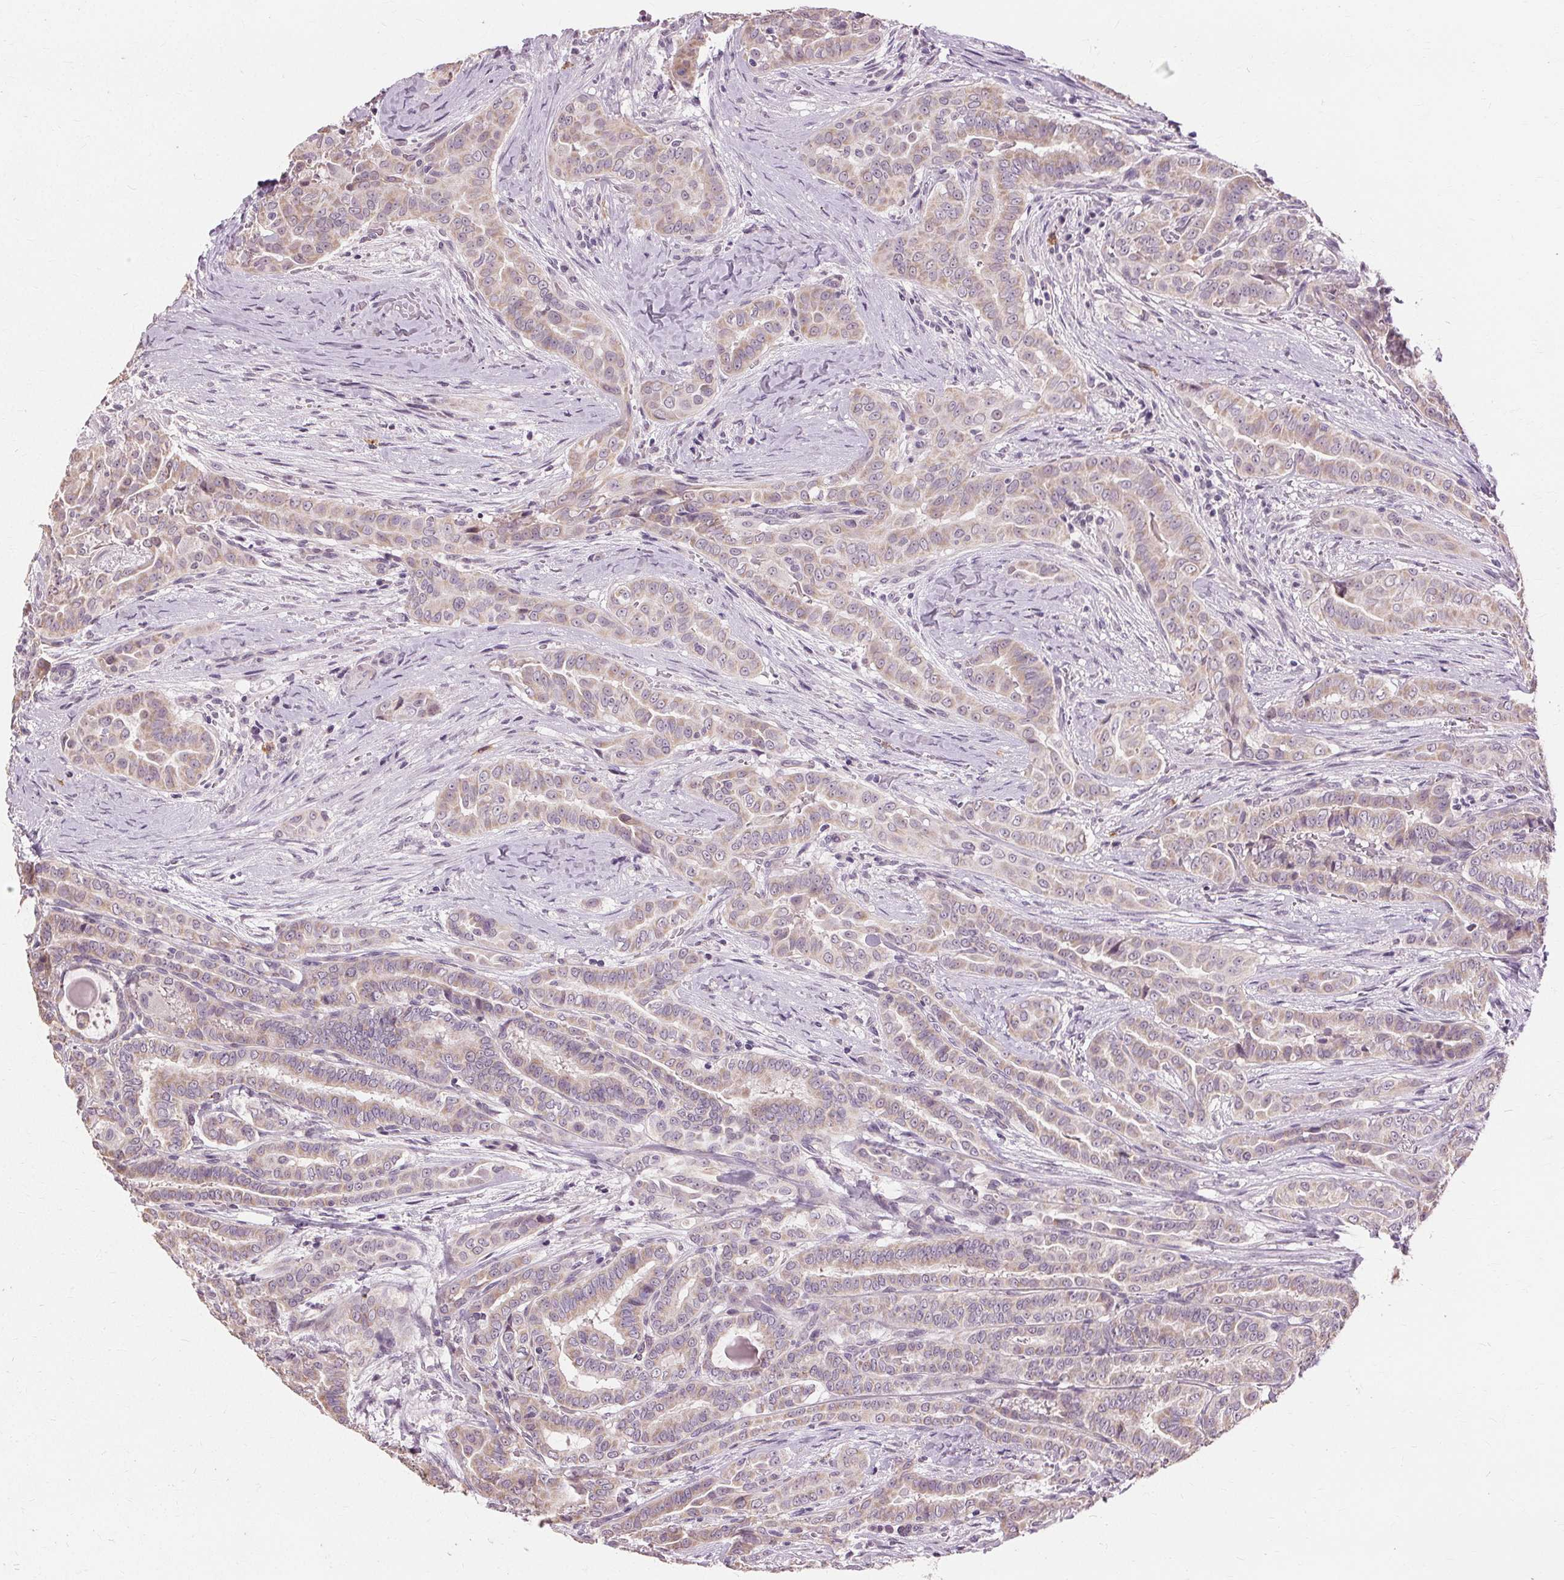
{"staining": {"intensity": "weak", "quantity": "25%-75%", "location": "cytoplasmic/membranous"}, "tissue": "thyroid cancer", "cell_type": "Tumor cells", "image_type": "cancer", "snomed": [{"axis": "morphology", "description": "Papillary adenocarcinoma, NOS"}, {"axis": "morphology", "description": "Papillary adenoma metastatic"}, {"axis": "topography", "description": "Thyroid gland"}], "caption": "Protein expression analysis of thyroid cancer (papillary adenocarcinoma) shows weak cytoplasmic/membranous staining in approximately 25%-75% of tumor cells.", "gene": "SIGLEC6", "patient": {"sex": "female", "age": 50}}